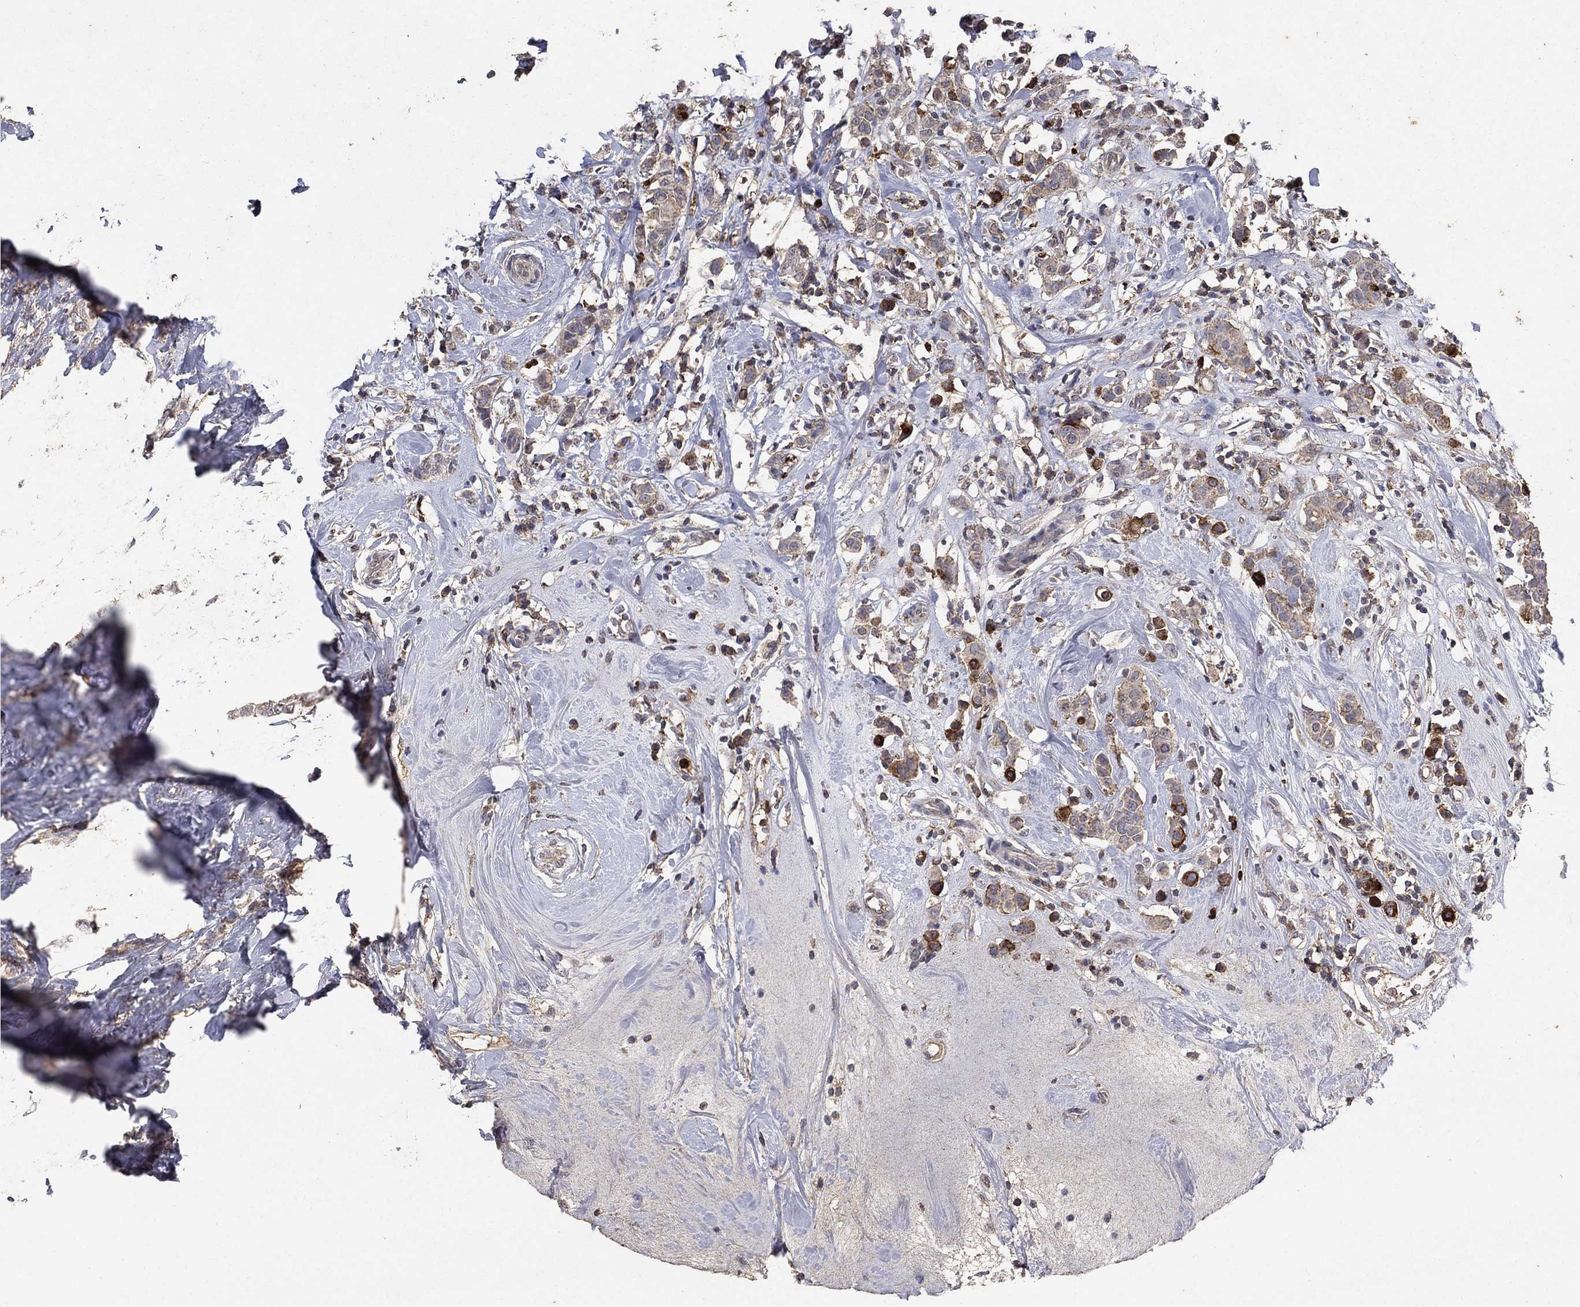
{"staining": {"intensity": "strong", "quantity": "<25%", "location": "cytoplasmic/membranous"}, "tissue": "breast cancer", "cell_type": "Tumor cells", "image_type": "cancer", "snomed": [{"axis": "morphology", "description": "Duct carcinoma"}, {"axis": "topography", "description": "Breast"}], "caption": "Strong cytoplasmic/membranous expression for a protein is identified in approximately <25% of tumor cells of invasive ductal carcinoma (breast) using immunohistochemistry (IHC).", "gene": "CD24", "patient": {"sex": "female", "age": 27}}